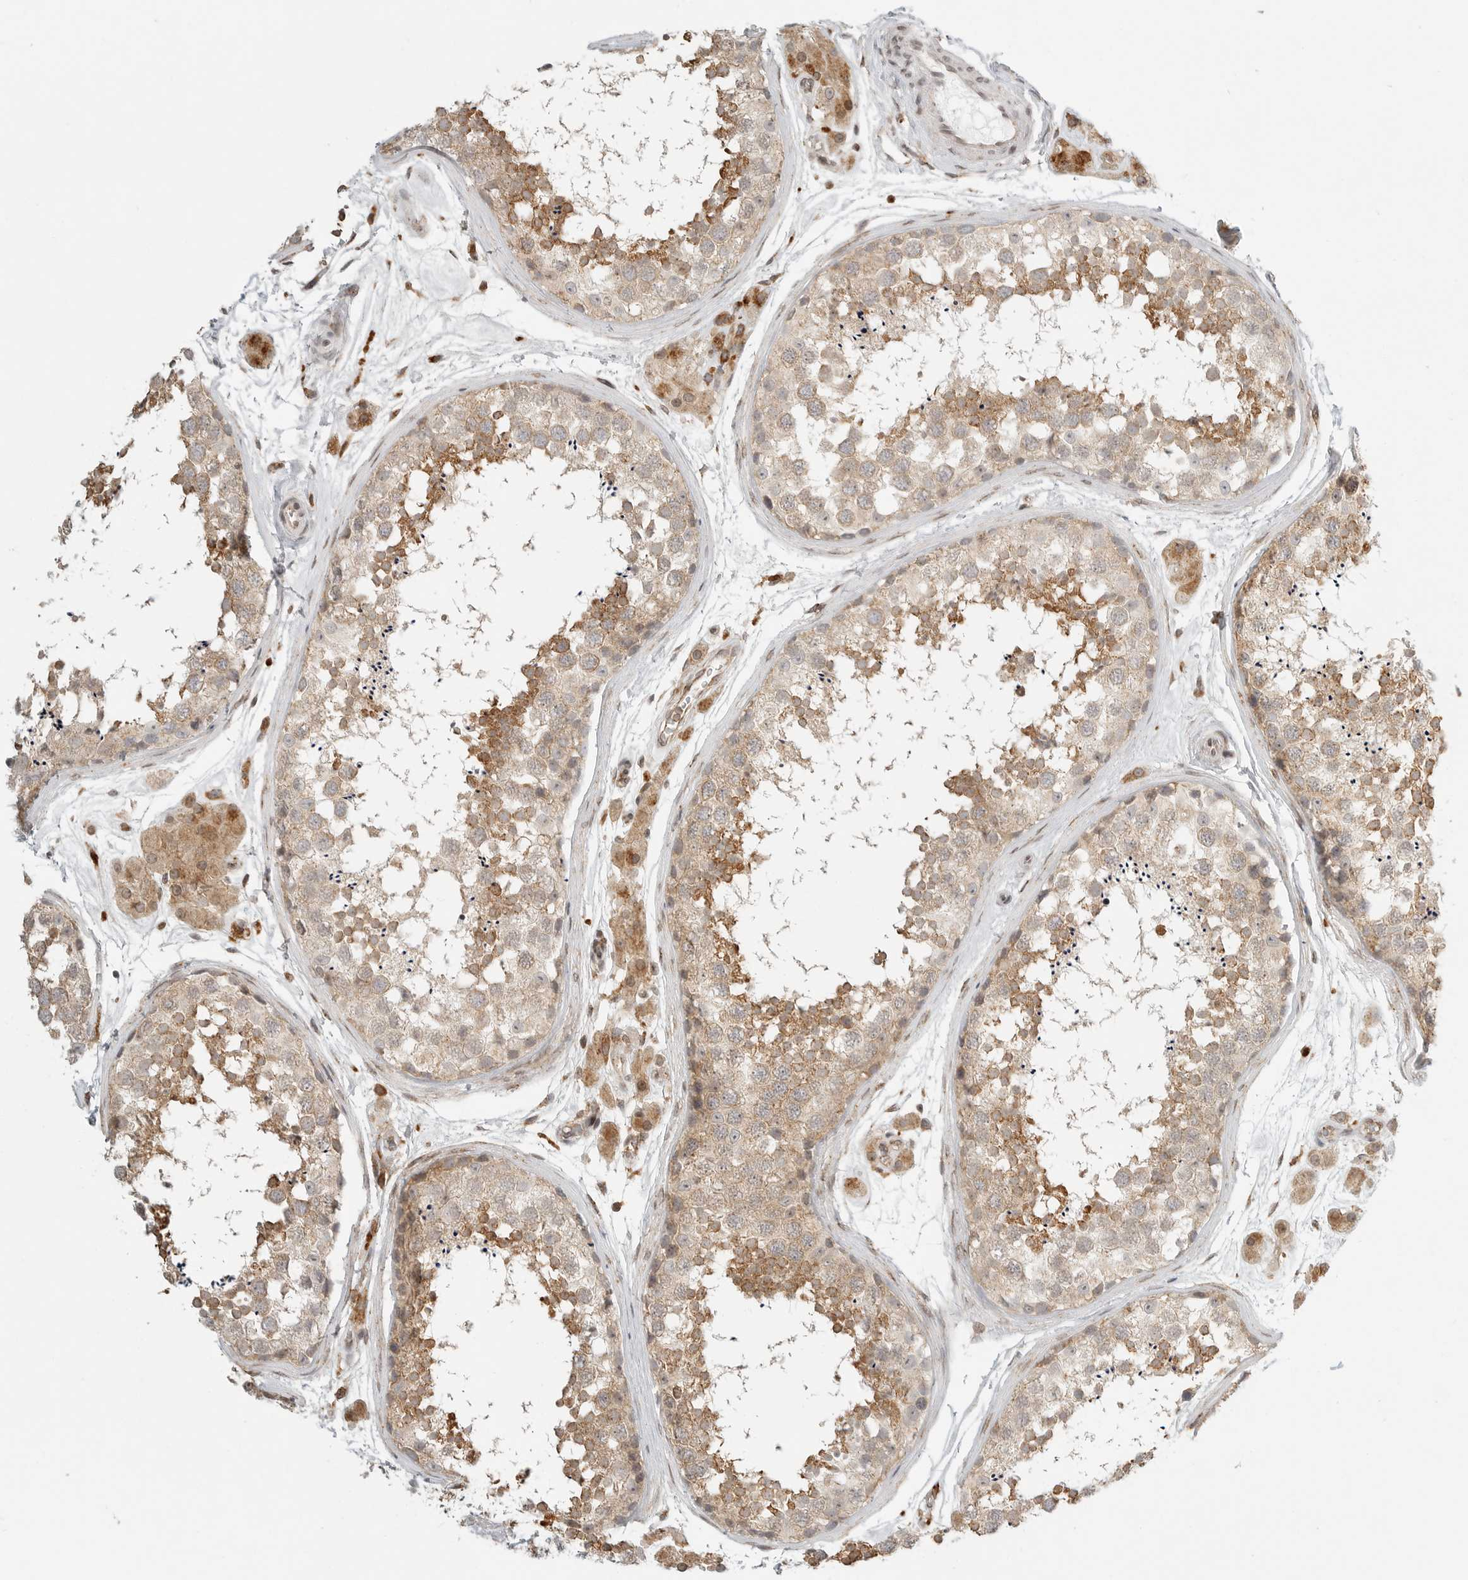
{"staining": {"intensity": "moderate", "quantity": ">75%", "location": "cytoplasmic/membranous"}, "tissue": "testis", "cell_type": "Cells in seminiferous ducts", "image_type": "normal", "snomed": [{"axis": "morphology", "description": "Normal tissue, NOS"}, {"axis": "topography", "description": "Testis"}], "caption": "Immunohistochemical staining of unremarkable testis displays >75% levels of moderate cytoplasmic/membranous protein staining in about >75% of cells in seminiferous ducts. Nuclei are stained in blue.", "gene": "IDUA", "patient": {"sex": "male", "age": 56}}